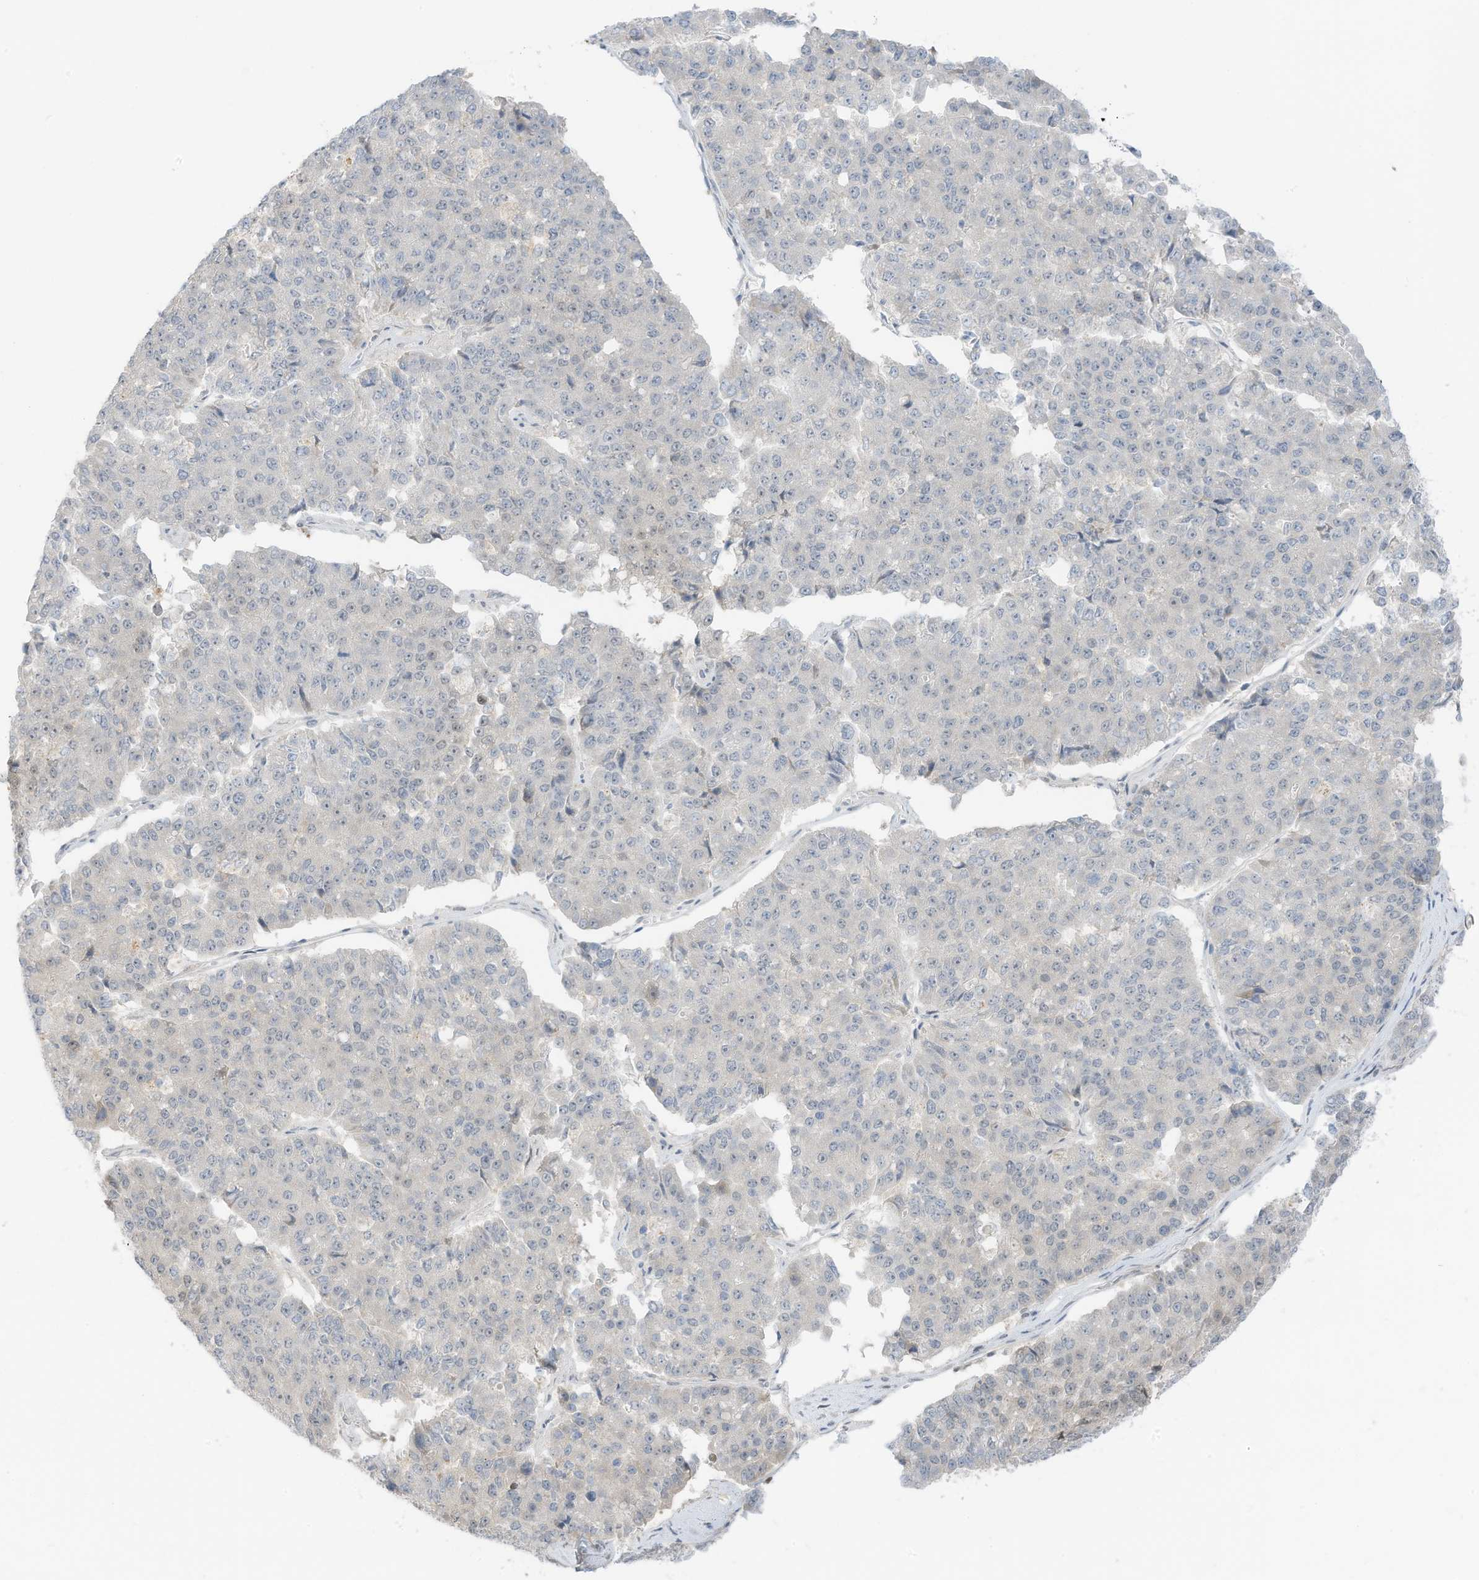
{"staining": {"intensity": "negative", "quantity": "none", "location": "none"}, "tissue": "pancreatic cancer", "cell_type": "Tumor cells", "image_type": "cancer", "snomed": [{"axis": "morphology", "description": "Adenocarcinoma, NOS"}, {"axis": "topography", "description": "Pancreas"}], "caption": "DAB immunohistochemical staining of human pancreatic cancer (adenocarcinoma) shows no significant staining in tumor cells. Nuclei are stained in blue.", "gene": "ASPRV1", "patient": {"sex": "male", "age": 50}}